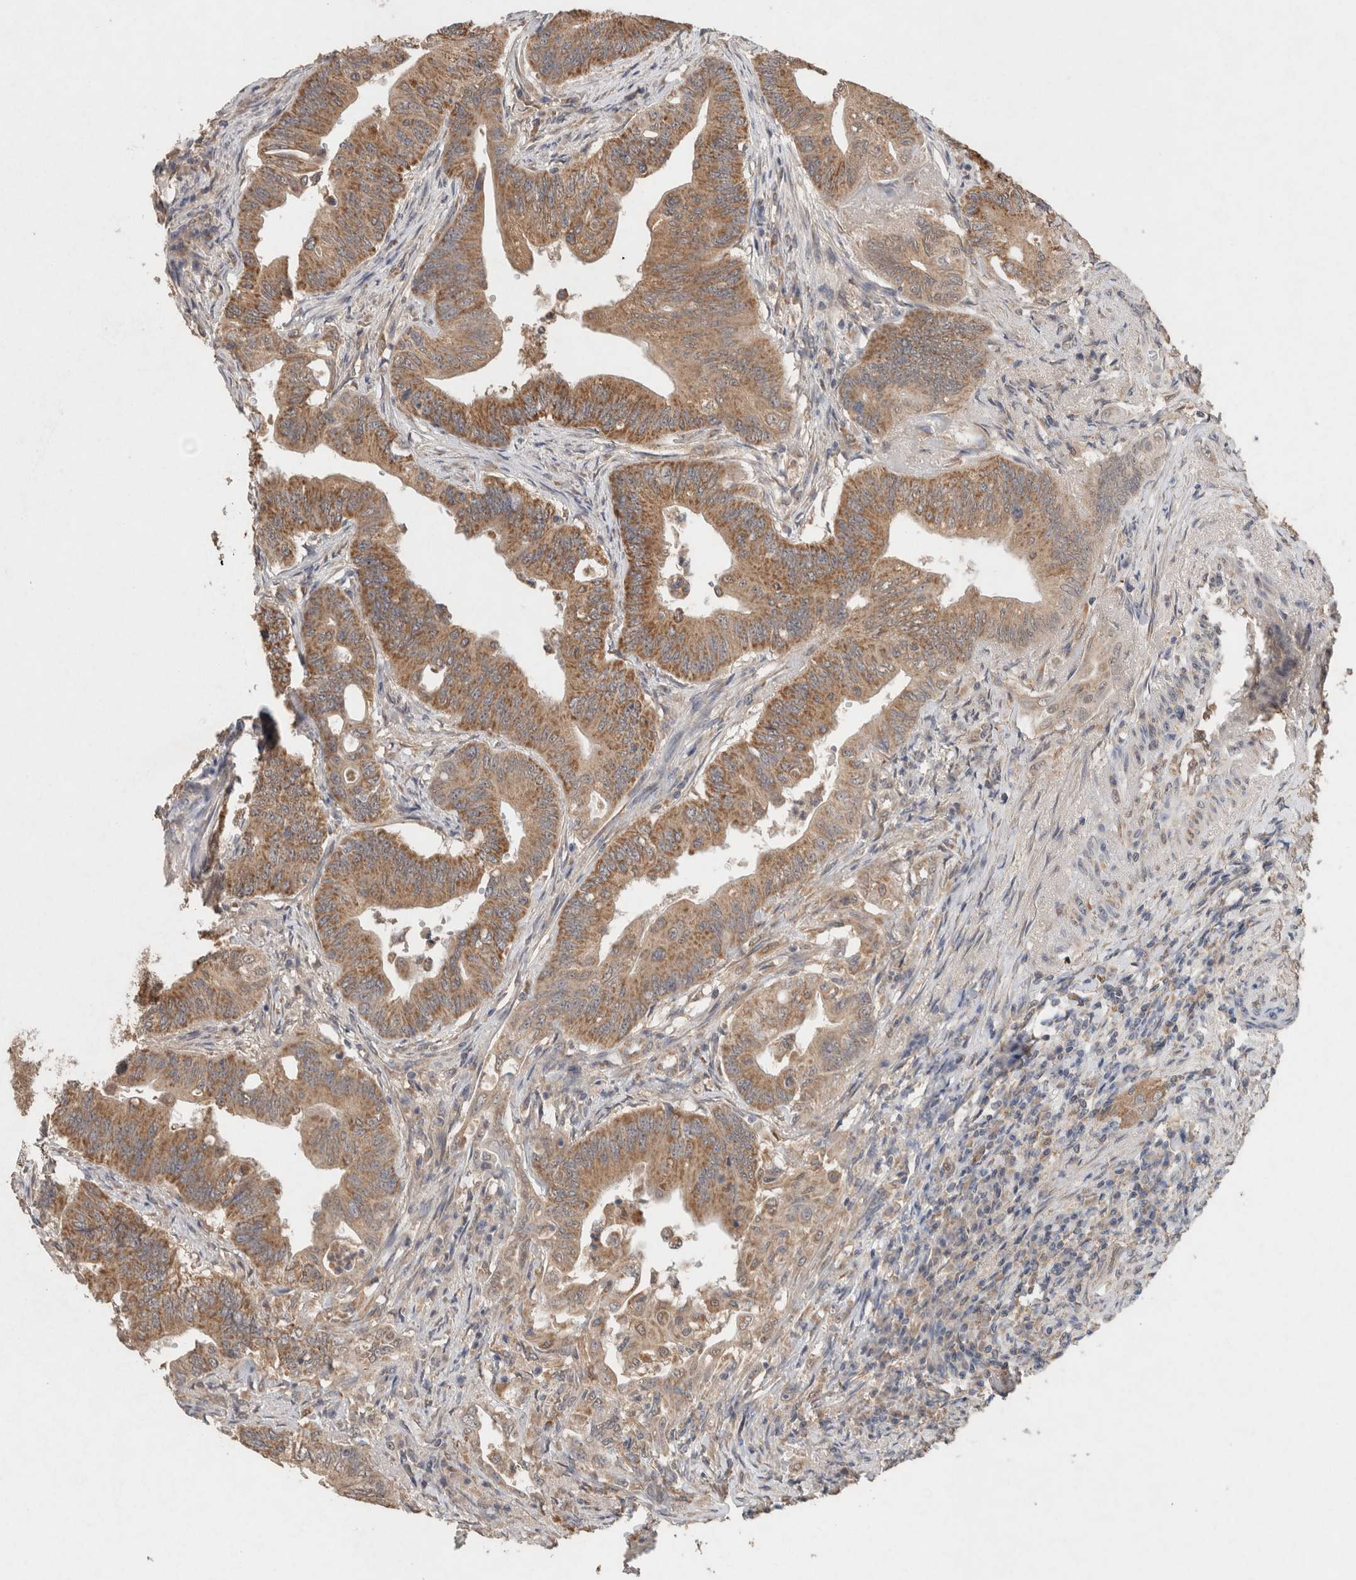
{"staining": {"intensity": "moderate", "quantity": ">75%", "location": "cytoplasmic/membranous"}, "tissue": "colorectal cancer", "cell_type": "Tumor cells", "image_type": "cancer", "snomed": [{"axis": "morphology", "description": "Adenoma, NOS"}, {"axis": "morphology", "description": "Adenocarcinoma, NOS"}, {"axis": "topography", "description": "Colon"}], "caption": "Moderate cytoplasmic/membranous protein expression is present in about >75% of tumor cells in colorectal cancer.", "gene": "RAB14", "patient": {"sex": "male", "age": 79}}